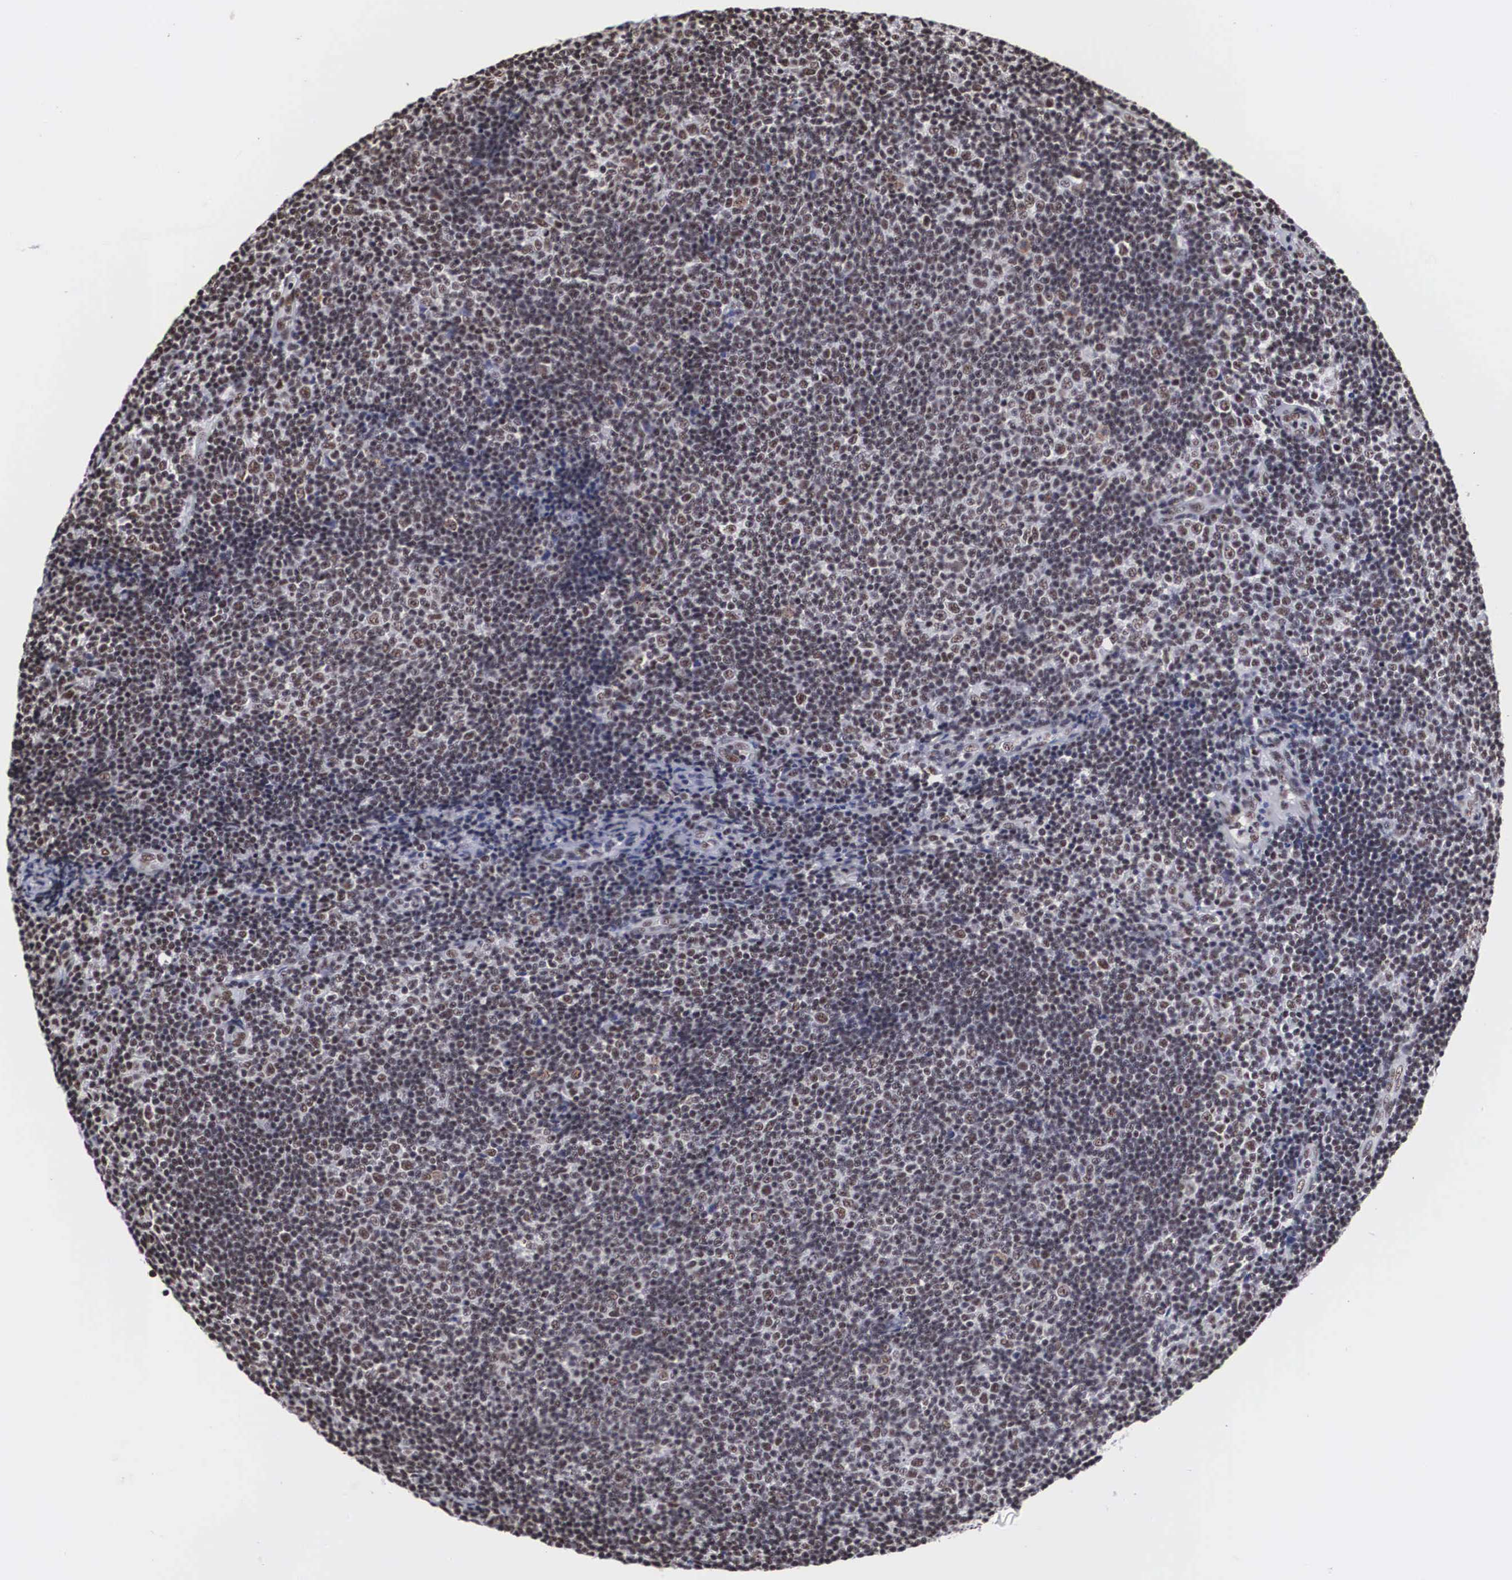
{"staining": {"intensity": "strong", "quantity": ">75%", "location": "nuclear"}, "tissue": "lymphoma", "cell_type": "Tumor cells", "image_type": "cancer", "snomed": [{"axis": "morphology", "description": "Malignant lymphoma, non-Hodgkin's type, Low grade"}, {"axis": "topography", "description": "Lymph node"}], "caption": "This histopathology image displays lymphoma stained with immunohistochemistry to label a protein in brown. The nuclear of tumor cells show strong positivity for the protein. Nuclei are counter-stained blue.", "gene": "ACIN1", "patient": {"sex": "male", "age": 49}}